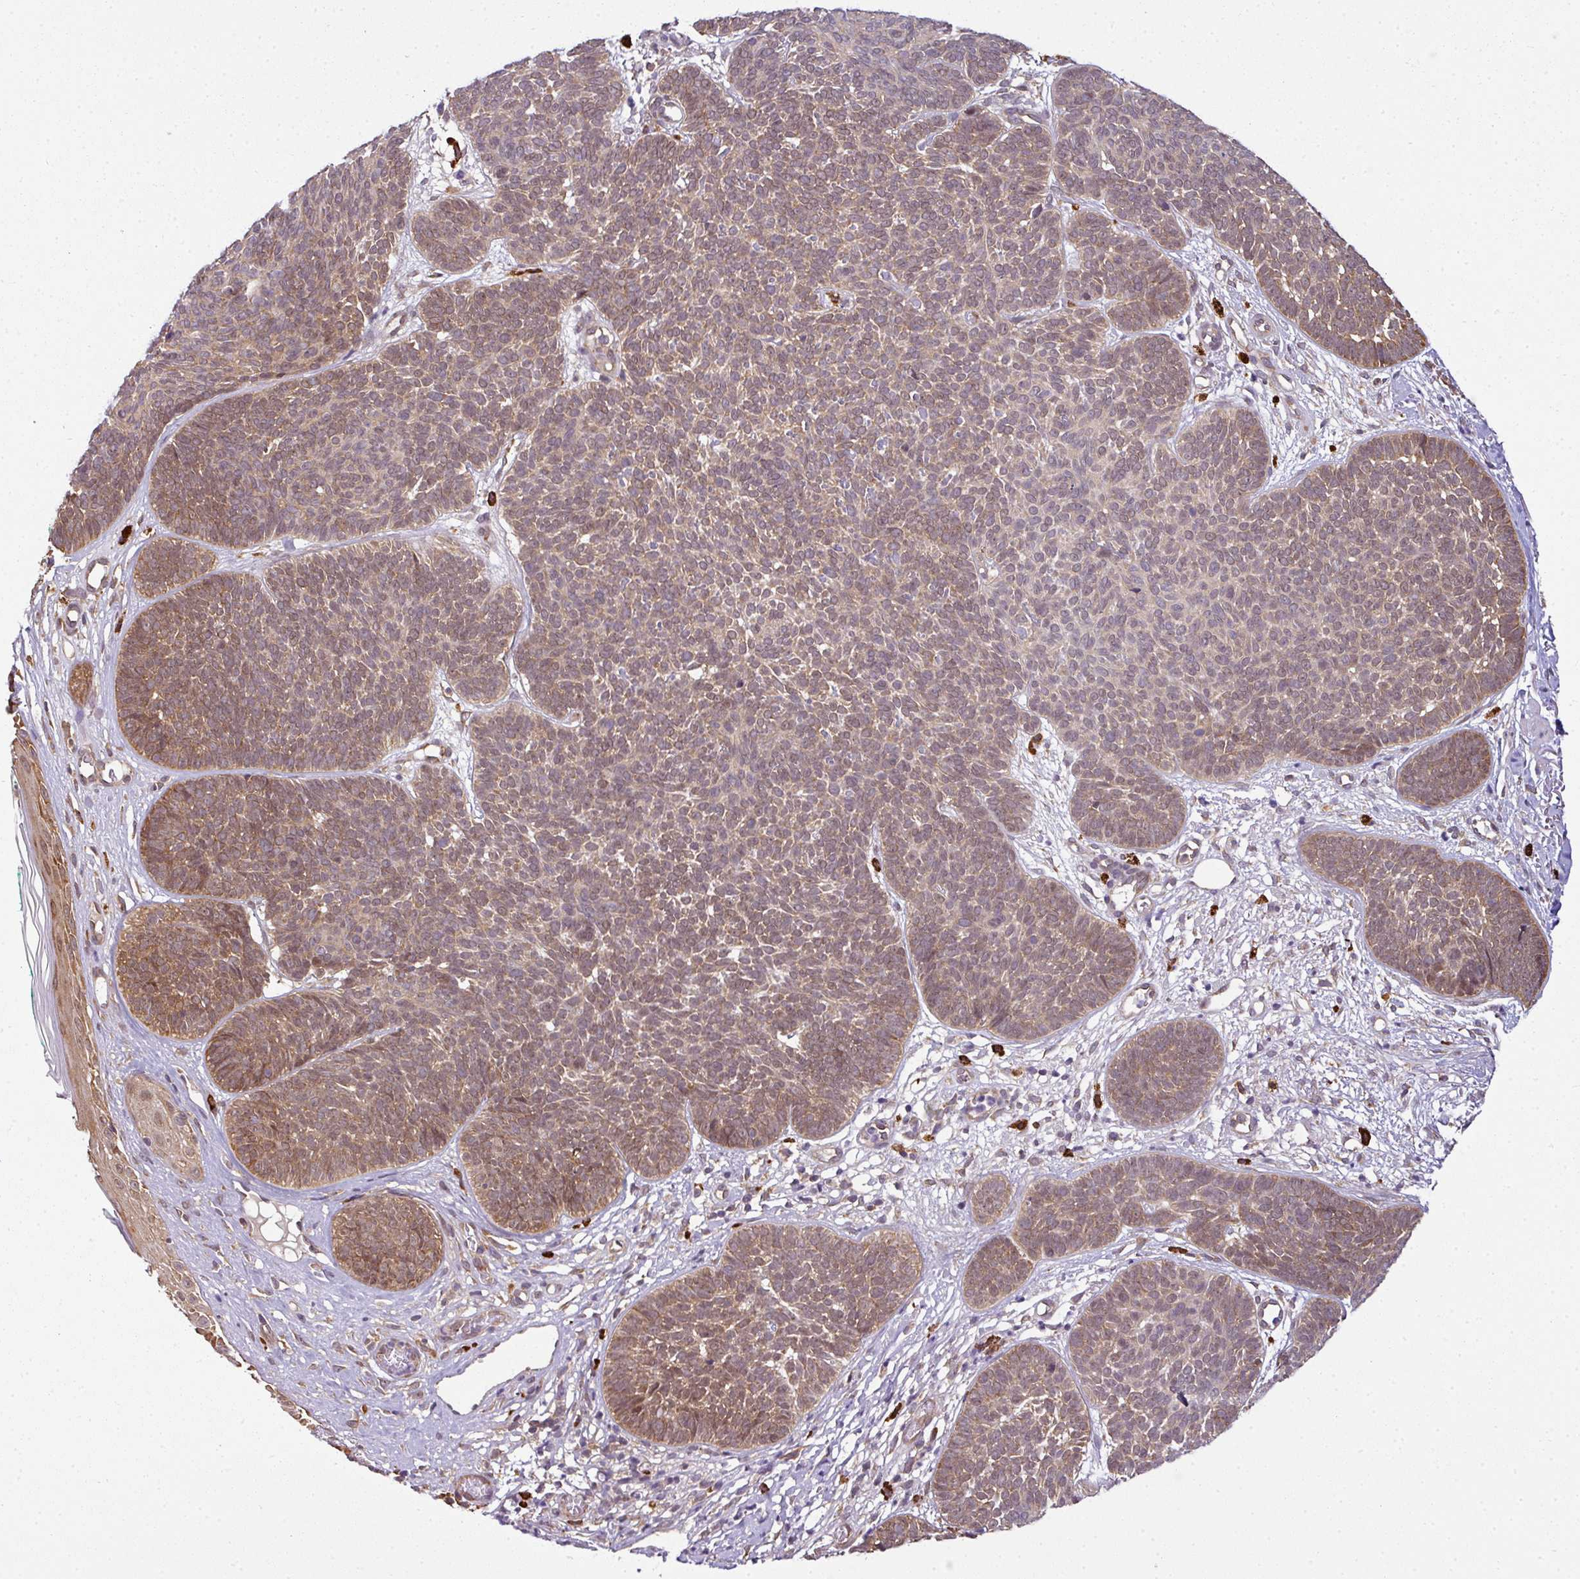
{"staining": {"intensity": "moderate", "quantity": ">75%", "location": "cytoplasmic/membranous,nuclear"}, "tissue": "skin cancer", "cell_type": "Tumor cells", "image_type": "cancer", "snomed": [{"axis": "morphology", "description": "Basal cell carcinoma"}, {"axis": "topography", "description": "Skin"}, {"axis": "topography", "description": "Skin of neck"}, {"axis": "topography", "description": "Skin of shoulder"}, {"axis": "topography", "description": "Skin of back"}], "caption": "Immunohistochemistry (IHC) (DAB) staining of human skin cancer shows moderate cytoplasmic/membranous and nuclear protein positivity in approximately >75% of tumor cells. (IHC, brightfield microscopy, high magnification).", "gene": "RBM4B", "patient": {"sex": "male", "age": 80}}